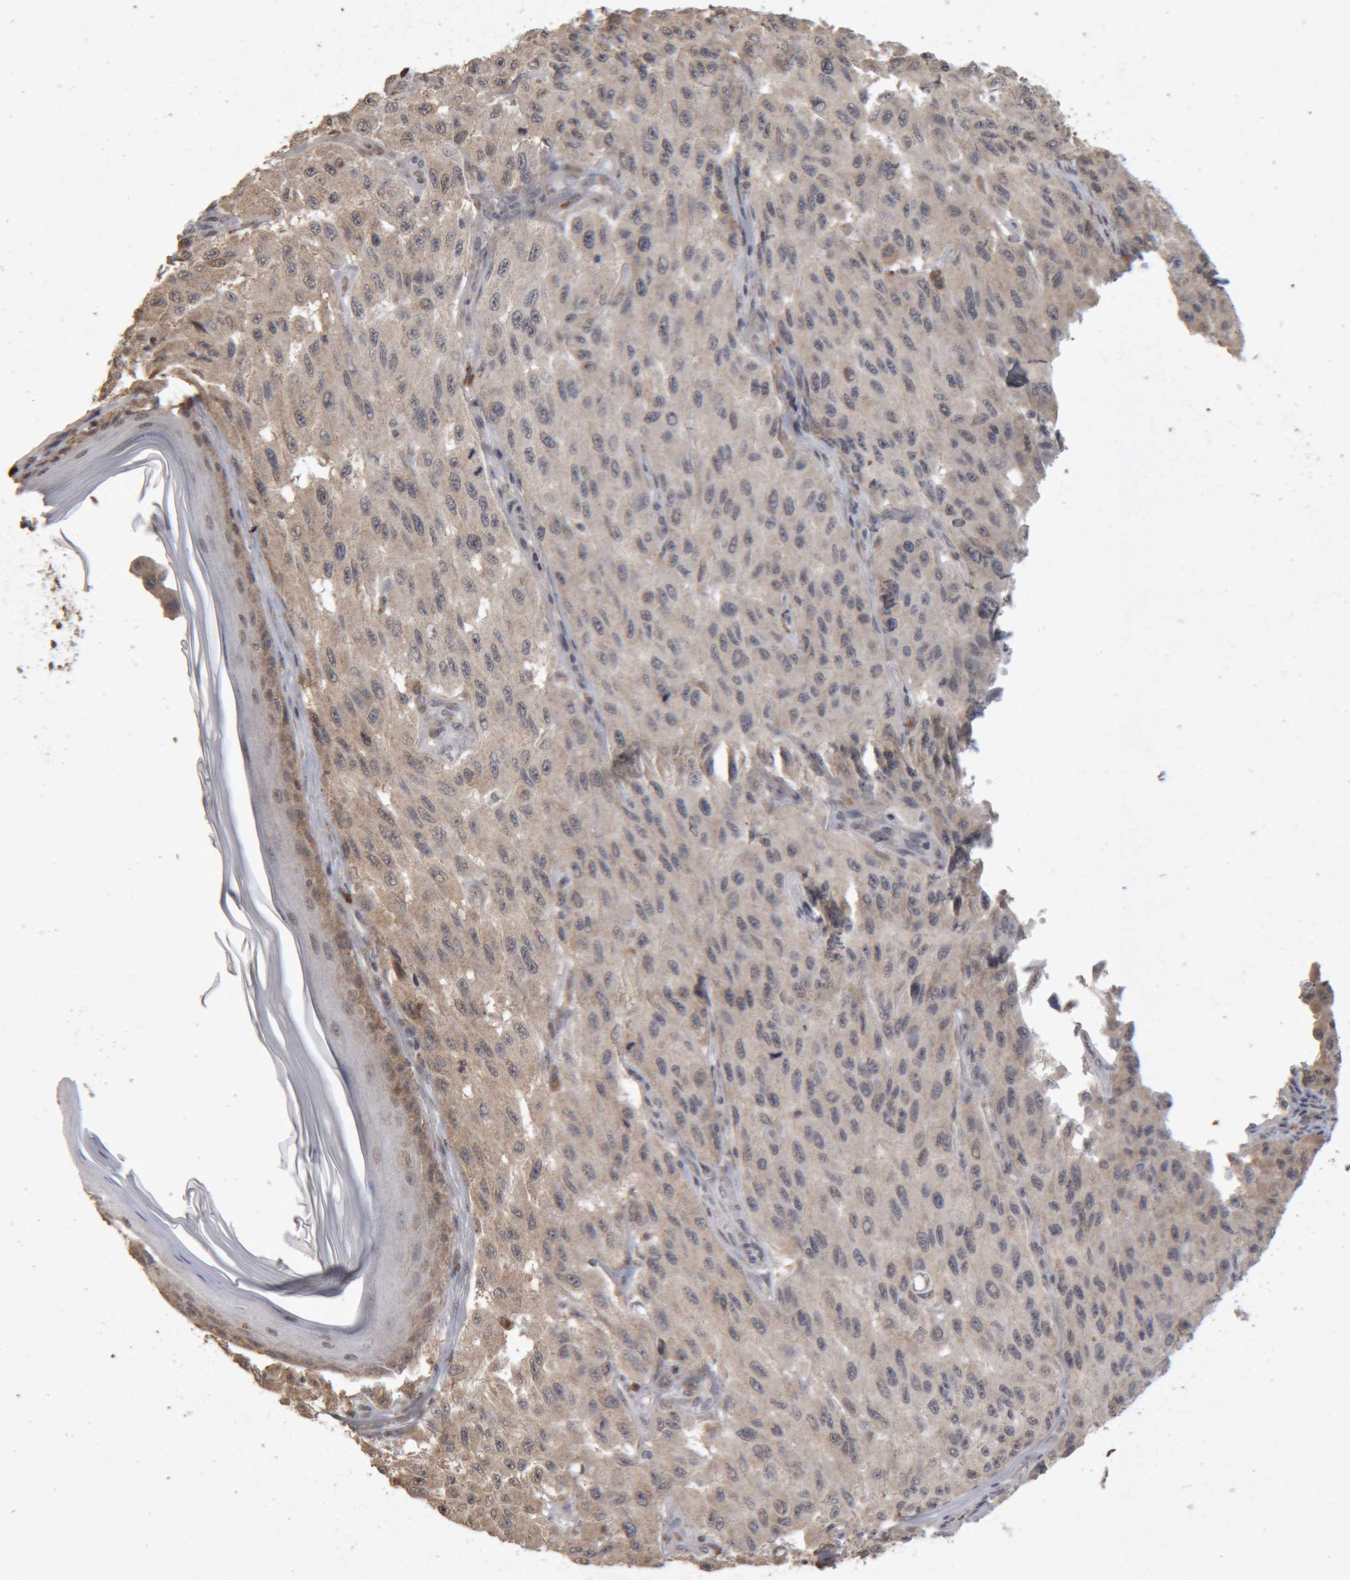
{"staining": {"intensity": "negative", "quantity": "none", "location": "none"}, "tissue": "melanoma", "cell_type": "Tumor cells", "image_type": "cancer", "snomed": [{"axis": "morphology", "description": "Malignant melanoma, NOS"}, {"axis": "topography", "description": "Skin"}], "caption": "Tumor cells show no significant protein expression in melanoma. Nuclei are stained in blue.", "gene": "MEP1A", "patient": {"sex": "male", "age": 30}}